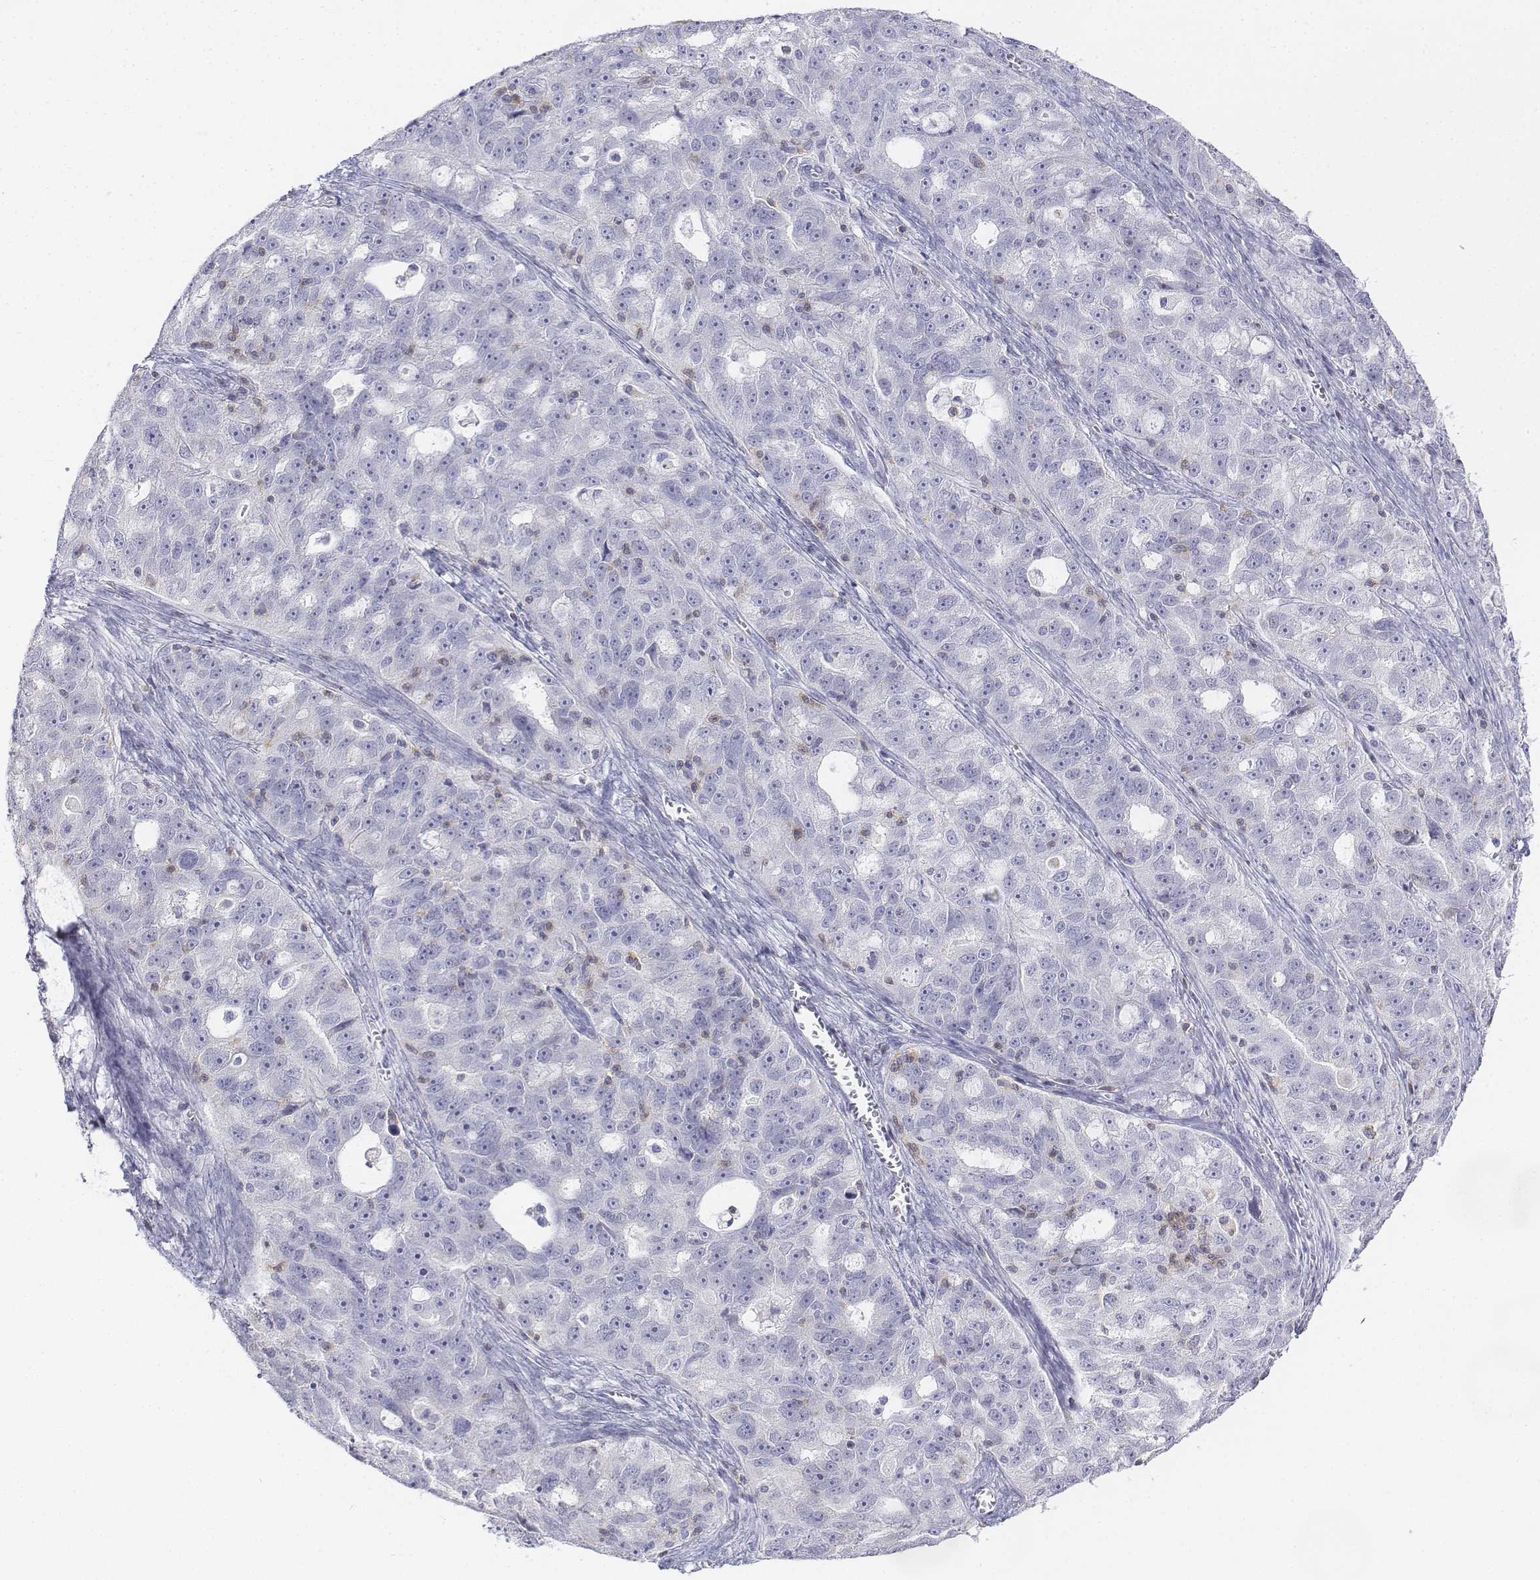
{"staining": {"intensity": "negative", "quantity": "none", "location": "none"}, "tissue": "ovarian cancer", "cell_type": "Tumor cells", "image_type": "cancer", "snomed": [{"axis": "morphology", "description": "Cystadenocarcinoma, serous, NOS"}, {"axis": "topography", "description": "Ovary"}], "caption": "Immunohistochemical staining of human serous cystadenocarcinoma (ovarian) exhibits no significant staining in tumor cells. The staining is performed using DAB brown chromogen with nuclei counter-stained in using hematoxylin.", "gene": "CD3E", "patient": {"sex": "female", "age": 51}}